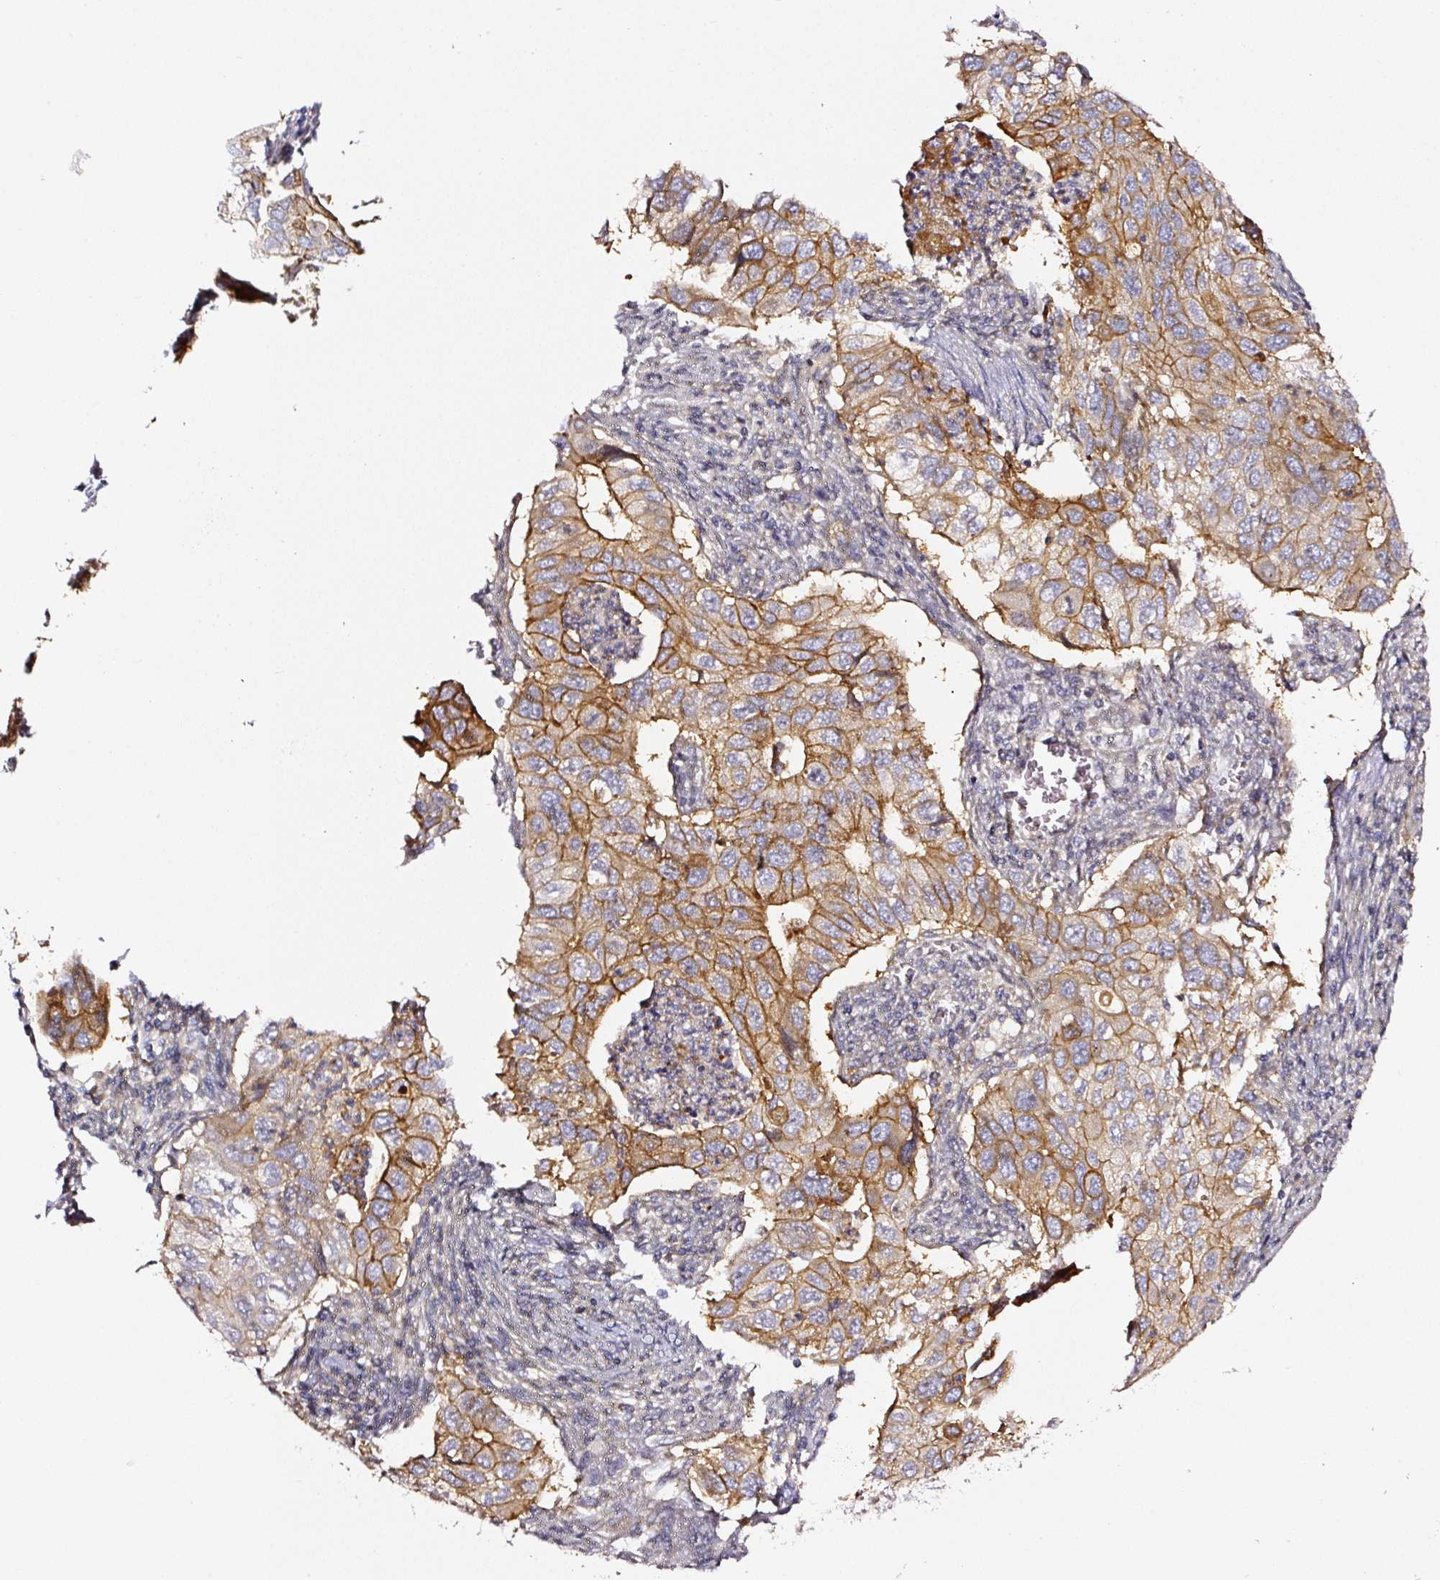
{"staining": {"intensity": "moderate", "quantity": ">75%", "location": "cytoplasmic/membranous"}, "tissue": "lung cancer", "cell_type": "Tumor cells", "image_type": "cancer", "snomed": [{"axis": "morphology", "description": "Adenocarcinoma, NOS"}, {"axis": "topography", "description": "Lung"}], "caption": "Immunohistochemistry staining of lung adenocarcinoma, which displays medium levels of moderate cytoplasmic/membranous positivity in about >75% of tumor cells indicating moderate cytoplasmic/membranous protein positivity. The staining was performed using DAB (3,3'-diaminobenzidine) (brown) for protein detection and nuclei were counterstained in hematoxylin (blue).", "gene": "CD47", "patient": {"sex": "male", "age": 48}}